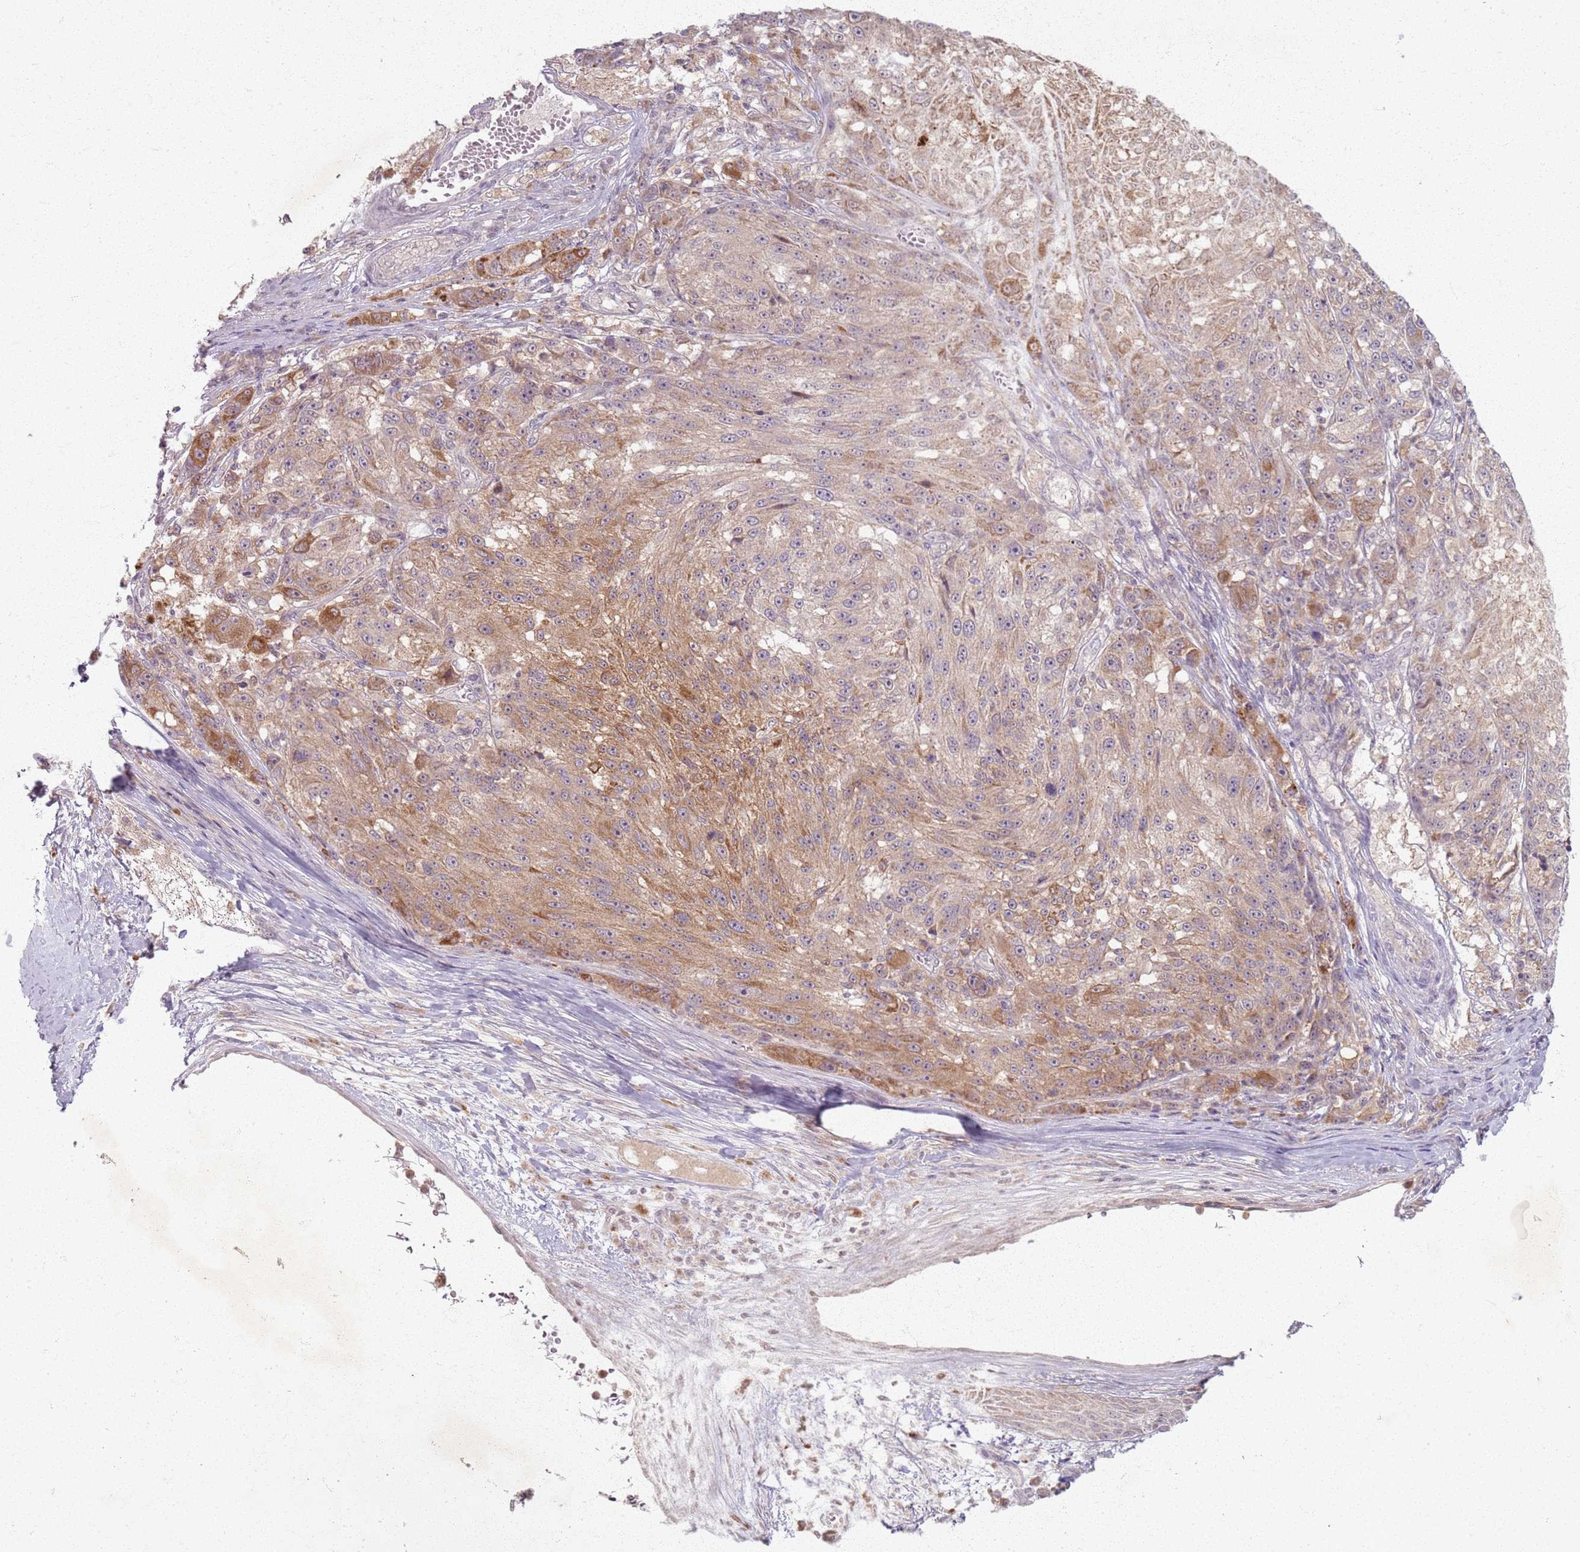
{"staining": {"intensity": "moderate", "quantity": ">75%", "location": "cytoplasmic/membranous"}, "tissue": "melanoma", "cell_type": "Tumor cells", "image_type": "cancer", "snomed": [{"axis": "morphology", "description": "Malignant melanoma, NOS"}, {"axis": "topography", "description": "Skin"}], "caption": "Approximately >75% of tumor cells in human malignant melanoma display moderate cytoplasmic/membranous protein positivity as visualized by brown immunohistochemical staining.", "gene": "ZDHHC2", "patient": {"sex": "male", "age": 53}}